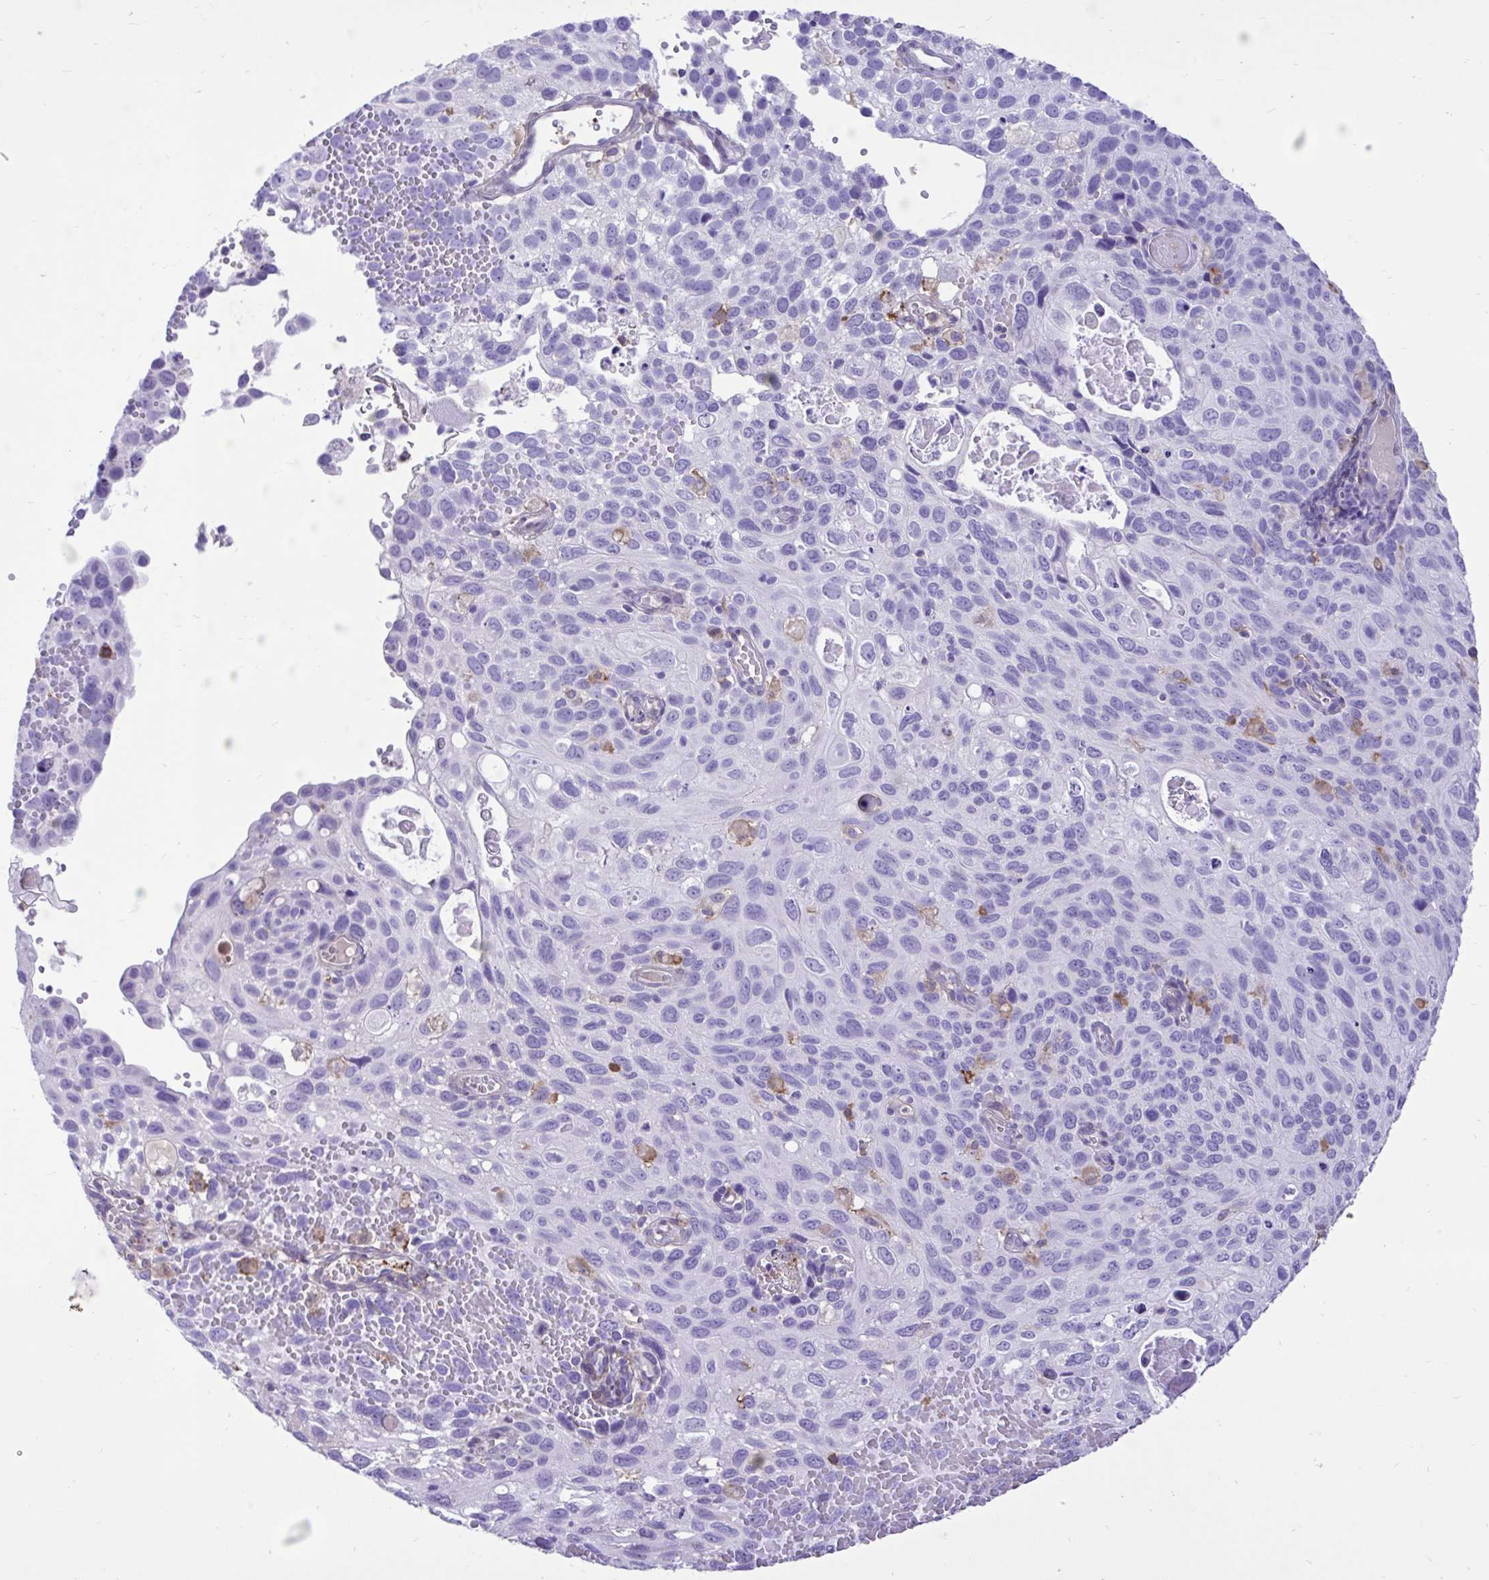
{"staining": {"intensity": "negative", "quantity": "none", "location": "none"}, "tissue": "cervical cancer", "cell_type": "Tumor cells", "image_type": "cancer", "snomed": [{"axis": "morphology", "description": "Squamous cell carcinoma, NOS"}, {"axis": "topography", "description": "Cervix"}], "caption": "Photomicrograph shows no significant protein positivity in tumor cells of cervical squamous cell carcinoma.", "gene": "TLR7", "patient": {"sex": "female", "age": 70}}